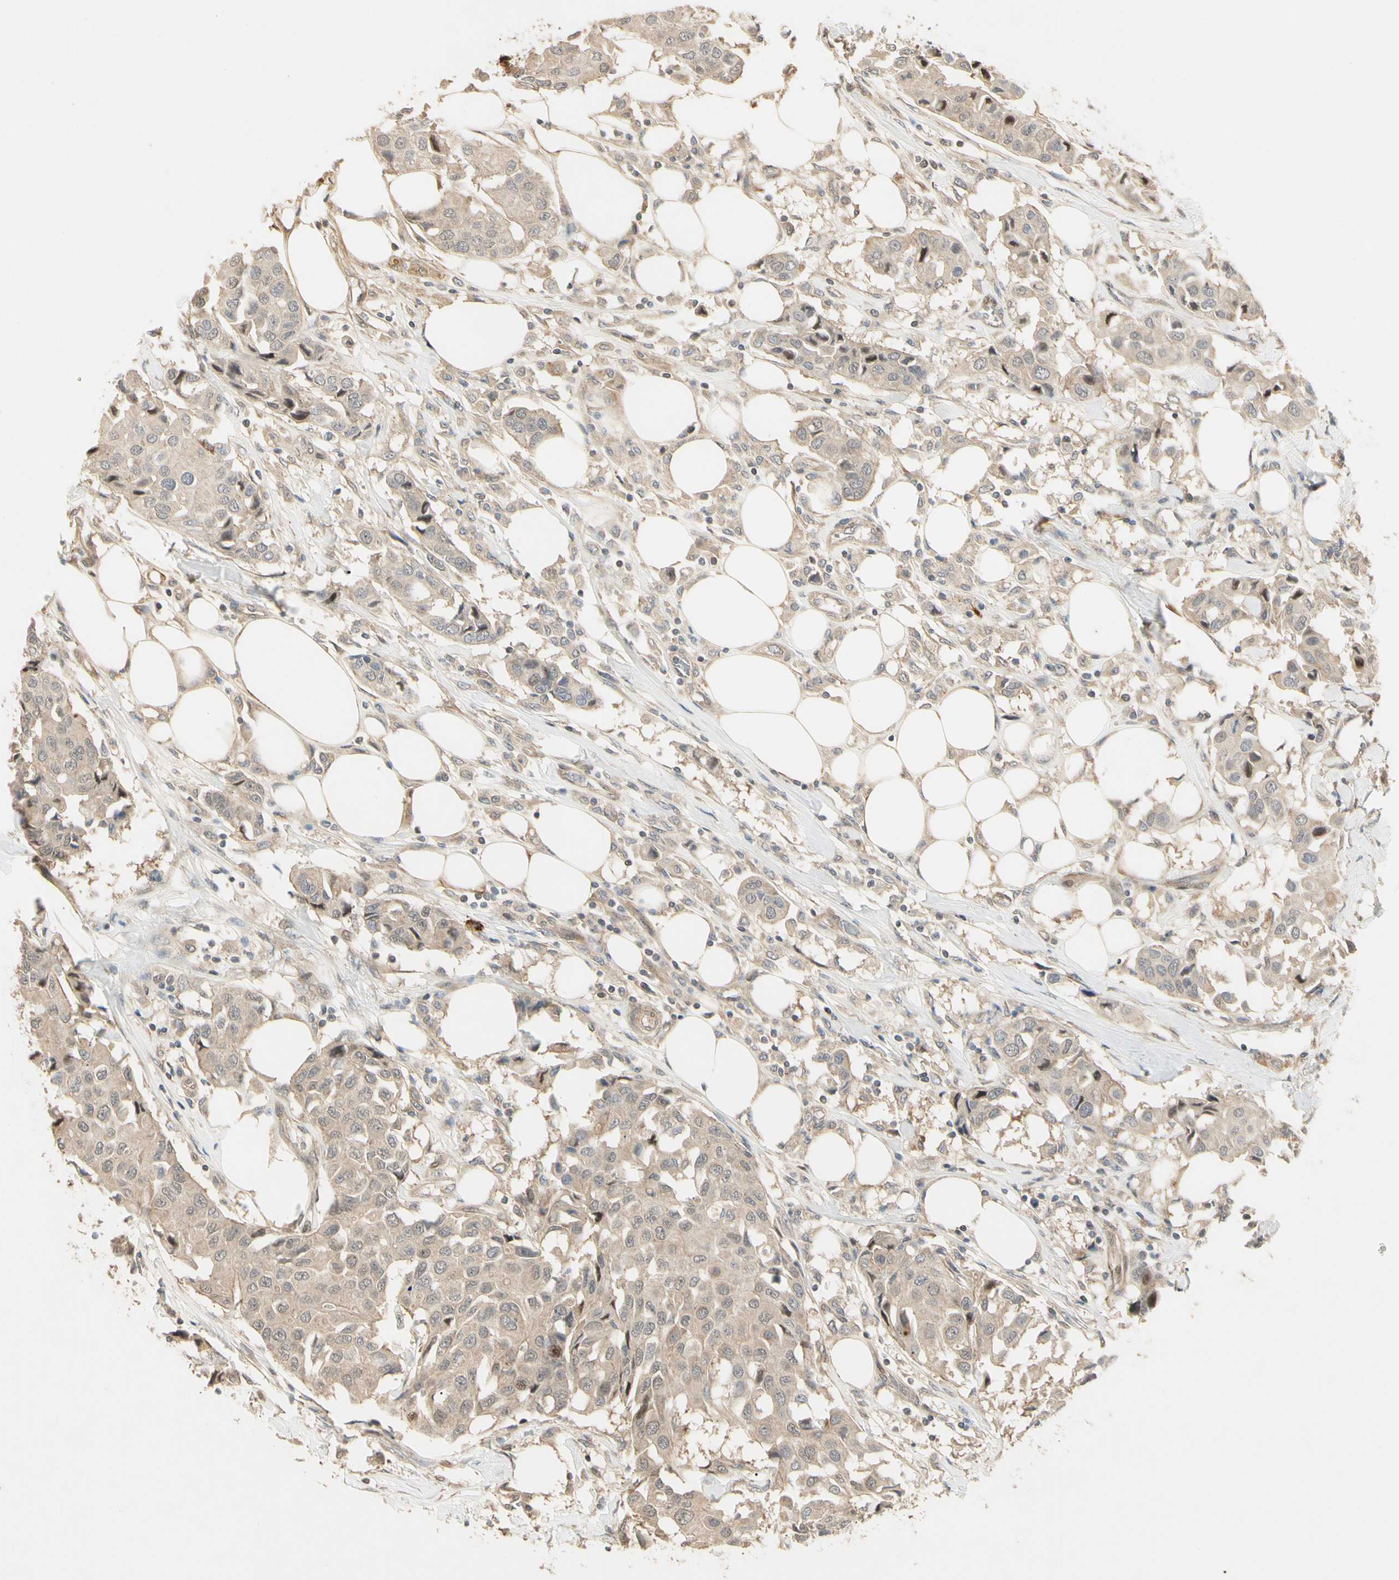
{"staining": {"intensity": "weak", "quantity": ">75%", "location": "cytoplasmic/membranous"}, "tissue": "breast cancer", "cell_type": "Tumor cells", "image_type": "cancer", "snomed": [{"axis": "morphology", "description": "Duct carcinoma"}, {"axis": "topography", "description": "Breast"}], "caption": "There is low levels of weak cytoplasmic/membranous staining in tumor cells of breast cancer, as demonstrated by immunohistochemical staining (brown color).", "gene": "ATG4C", "patient": {"sex": "female", "age": 80}}